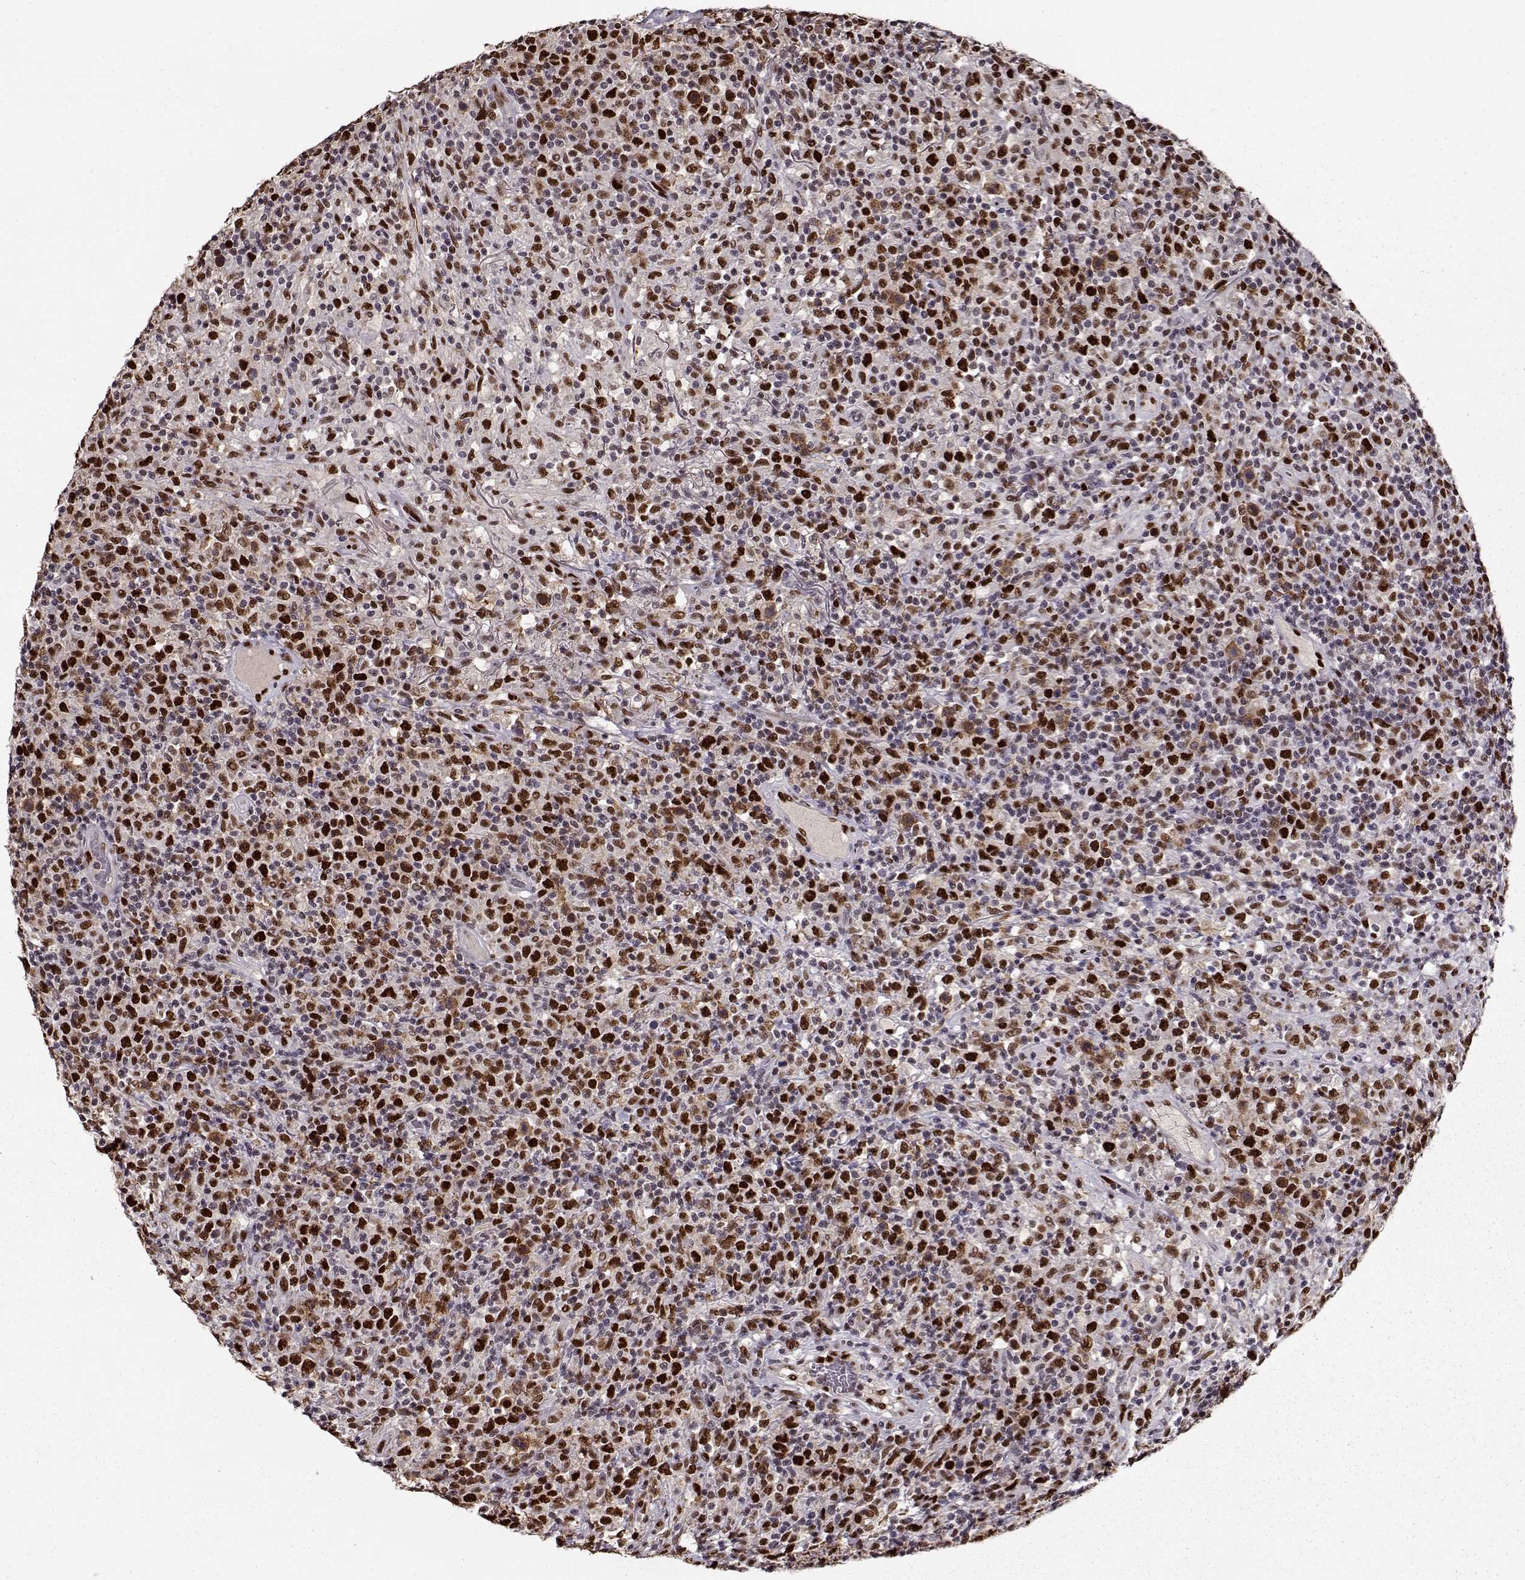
{"staining": {"intensity": "strong", "quantity": ">75%", "location": "nuclear"}, "tissue": "lymphoma", "cell_type": "Tumor cells", "image_type": "cancer", "snomed": [{"axis": "morphology", "description": "Malignant lymphoma, non-Hodgkin's type, High grade"}, {"axis": "topography", "description": "Lung"}], "caption": "Immunohistochemical staining of high-grade malignant lymphoma, non-Hodgkin's type exhibits high levels of strong nuclear protein expression in about >75% of tumor cells.", "gene": "PRMT8", "patient": {"sex": "male", "age": 79}}